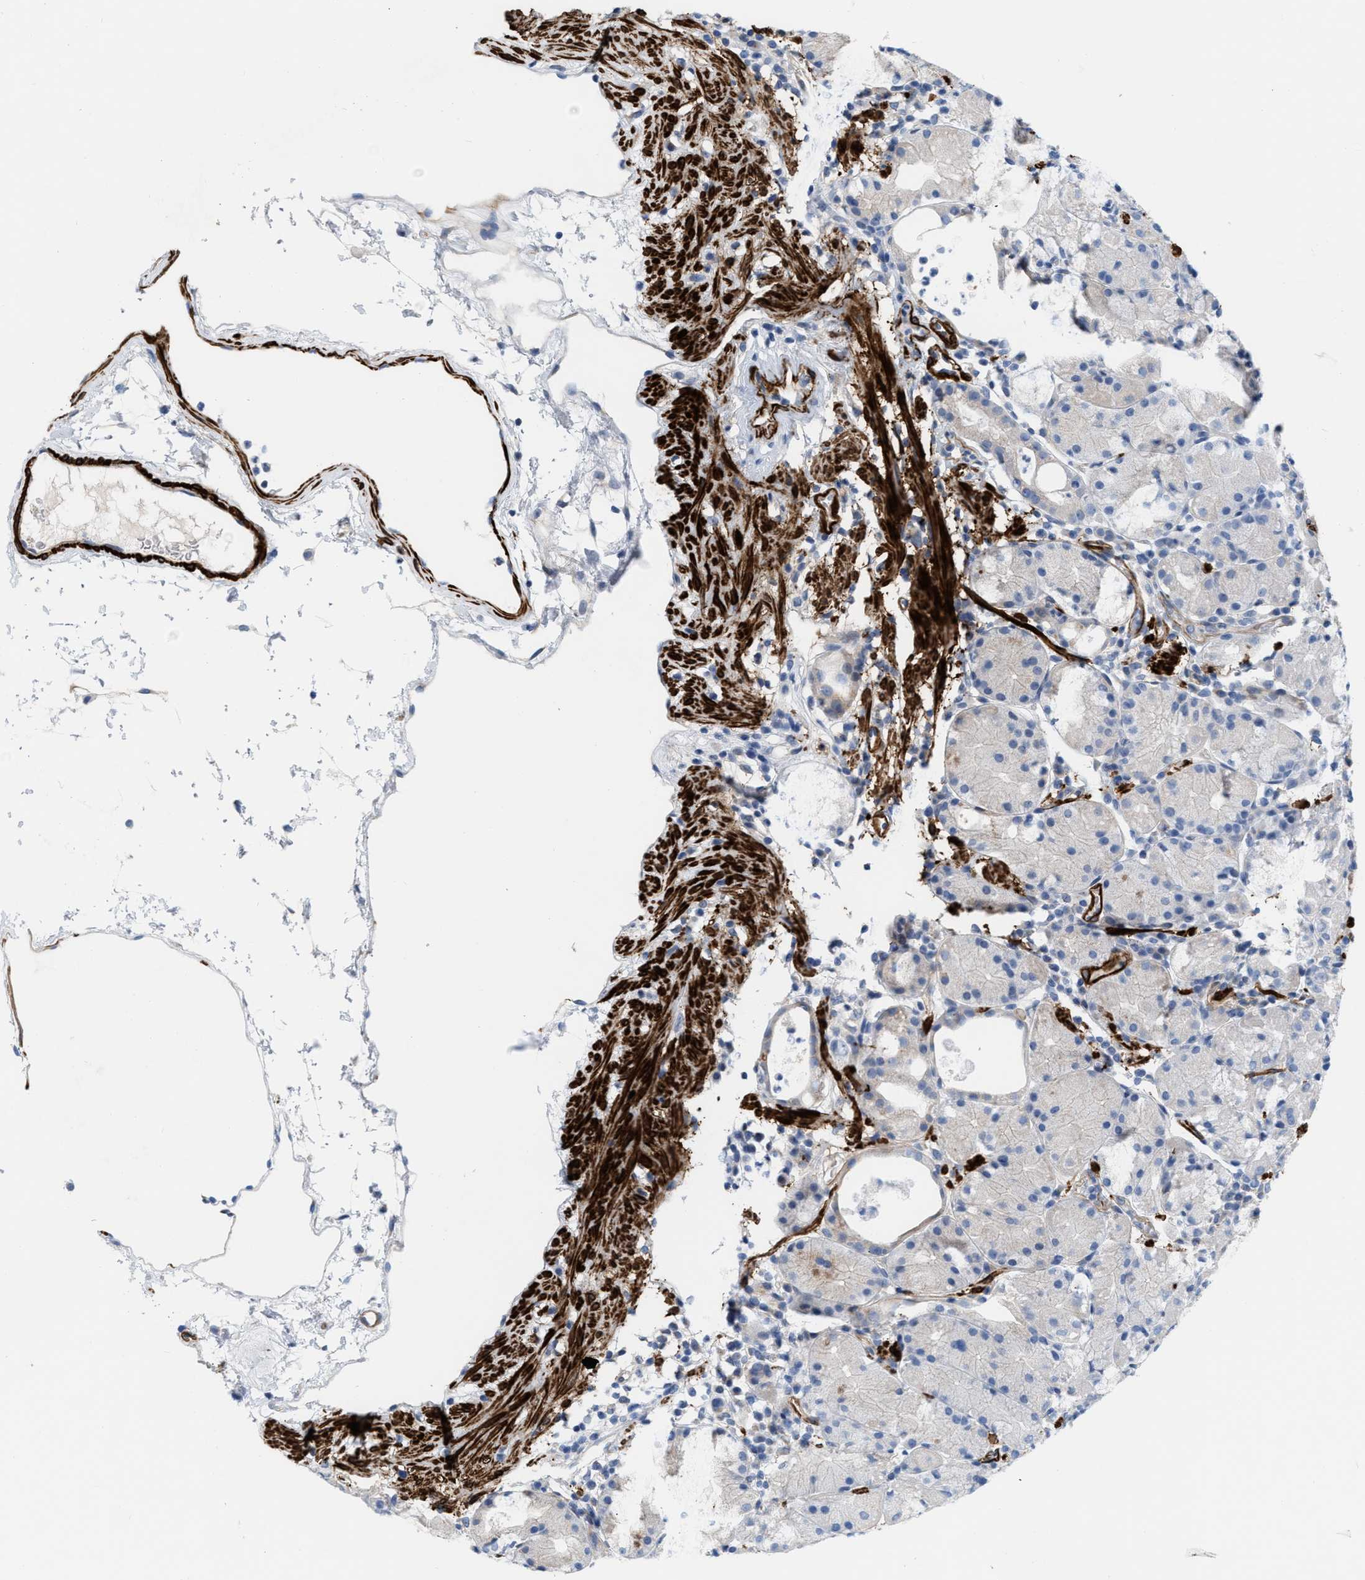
{"staining": {"intensity": "negative", "quantity": "none", "location": "none"}, "tissue": "stomach", "cell_type": "Glandular cells", "image_type": "normal", "snomed": [{"axis": "morphology", "description": "Normal tissue, NOS"}, {"axis": "topography", "description": "Stomach"}, {"axis": "topography", "description": "Stomach, lower"}], "caption": "This is a image of IHC staining of unremarkable stomach, which shows no staining in glandular cells. (Brightfield microscopy of DAB (3,3'-diaminobenzidine) immunohistochemistry (IHC) at high magnification).", "gene": "TAGLN", "patient": {"sex": "female", "age": 75}}